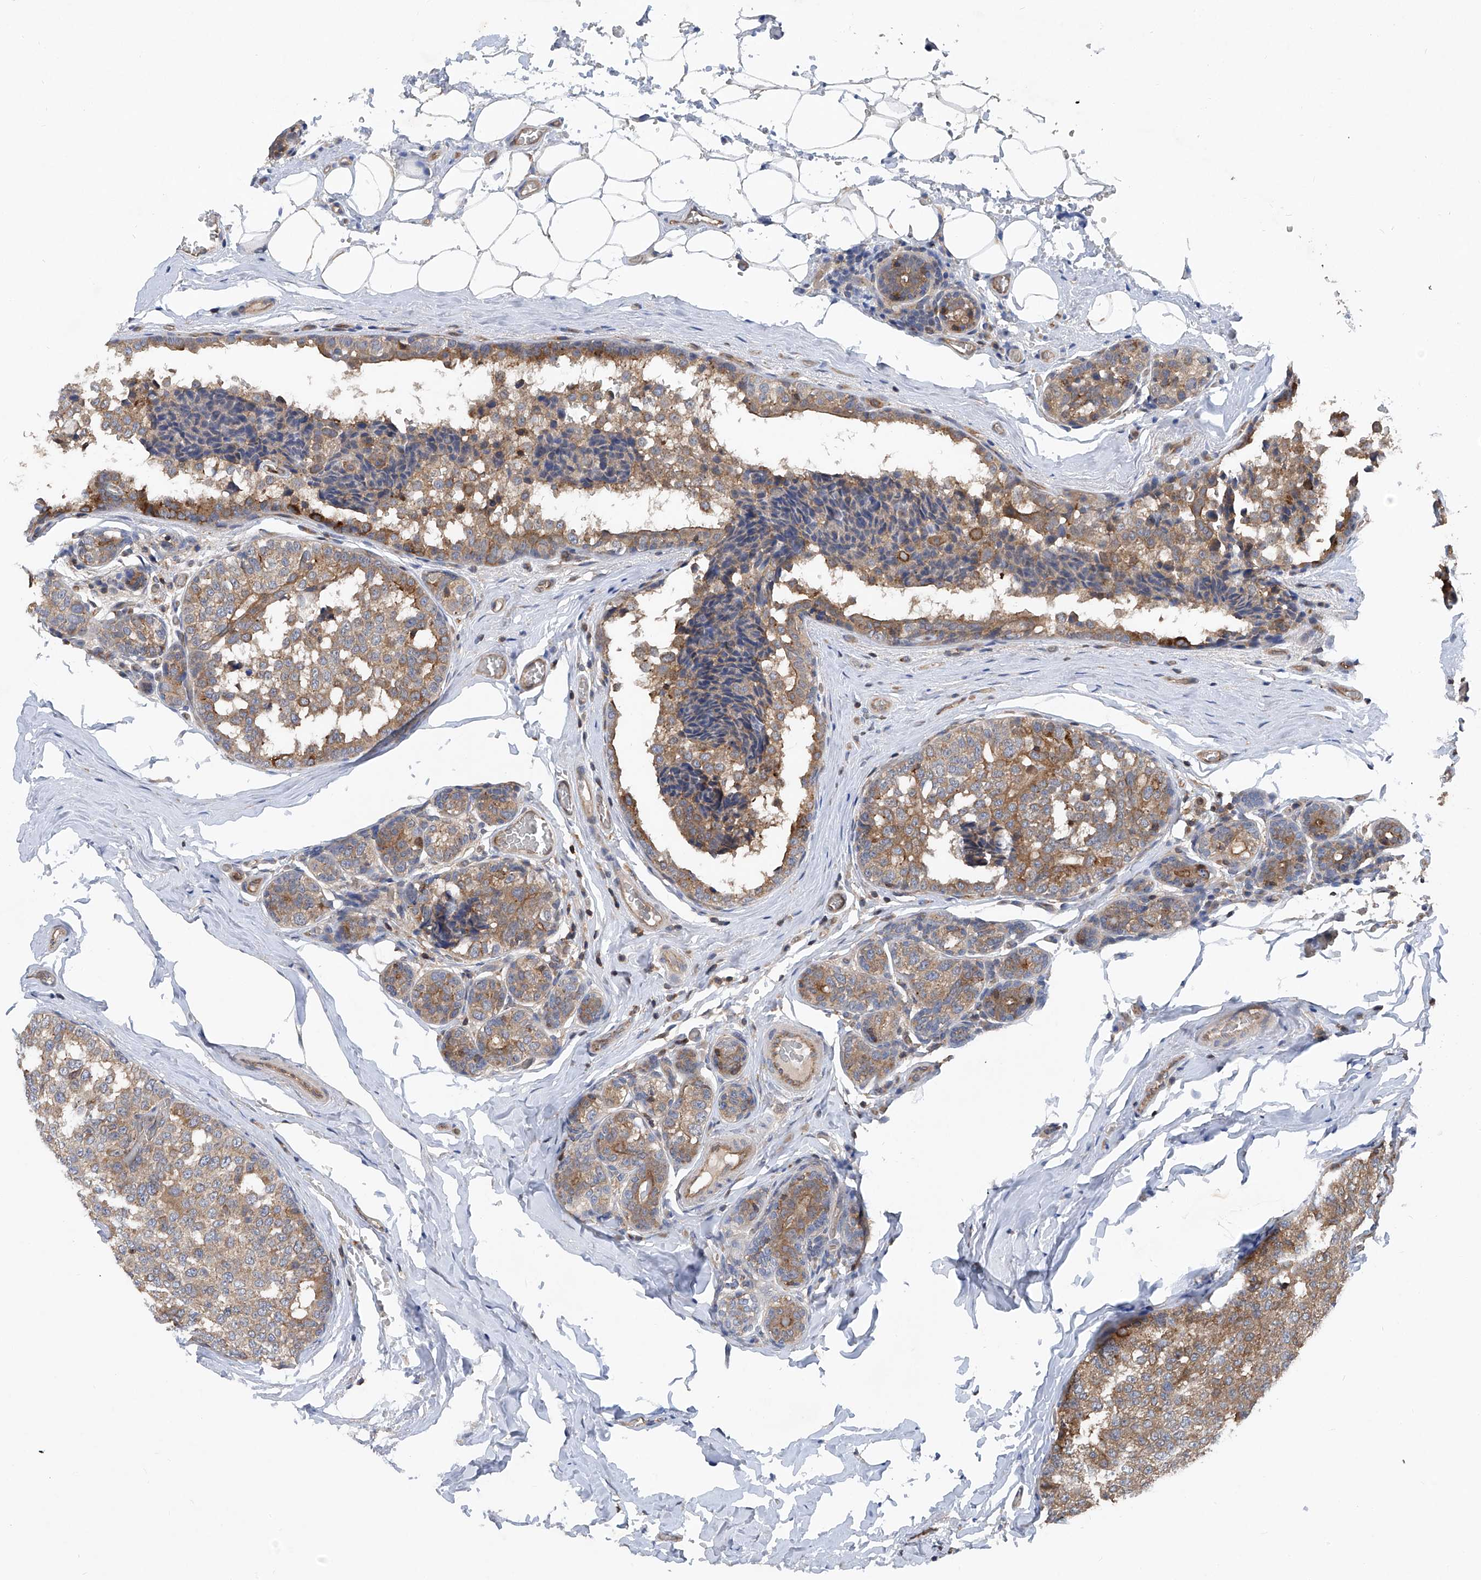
{"staining": {"intensity": "moderate", "quantity": ">75%", "location": "cytoplasmic/membranous"}, "tissue": "breast cancer", "cell_type": "Tumor cells", "image_type": "cancer", "snomed": [{"axis": "morphology", "description": "Normal tissue, NOS"}, {"axis": "morphology", "description": "Duct carcinoma"}, {"axis": "topography", "description": "Breast"}], "caption": "Tumor cells demonstrate medium levels of moderate cytoplasmic/membranous expression in about >75% of cells in breast intraductal carcinoma.", "gene": "TRIM38", "patient": {"sex": "female", "age": 43}}